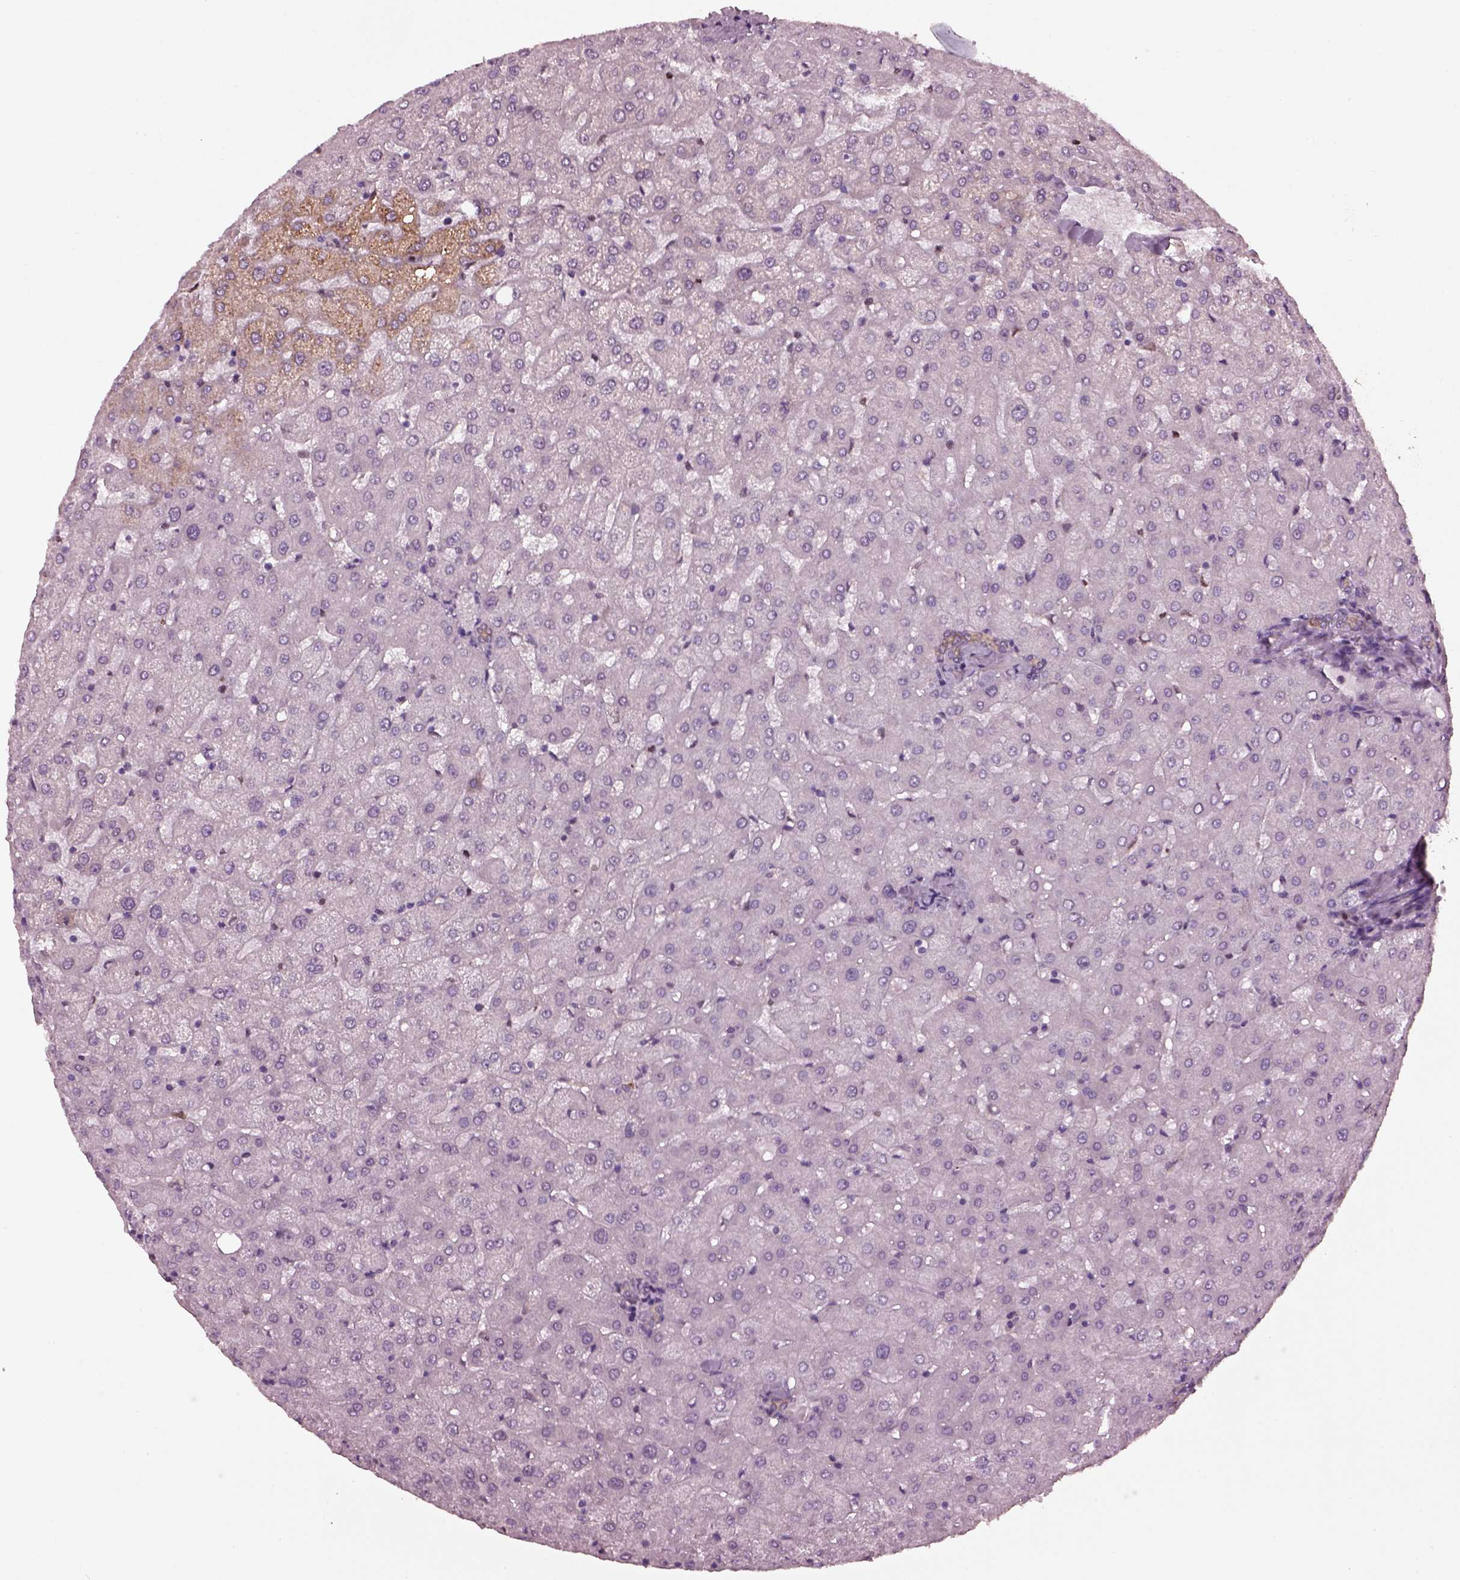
{"staining": {"intensity": "weak", "quantity": ">75%", "location": "cytoplasmic/membranous"}, "tissue": "liver", "cell_type": "Cholangiocytes", "image_type": "normal", "snomed": [{"axis": "morphology", "description": "Normal tissue, NOS"}, {"axis": "topography", "description": "Liver"}], "caption": "Weak cytoplasmic/membranous protein staining is identified in approximately >75% of cholangiocytes in liver.", "gene": "RUFY3", "patient": {"sex": "female", "age": 50}}